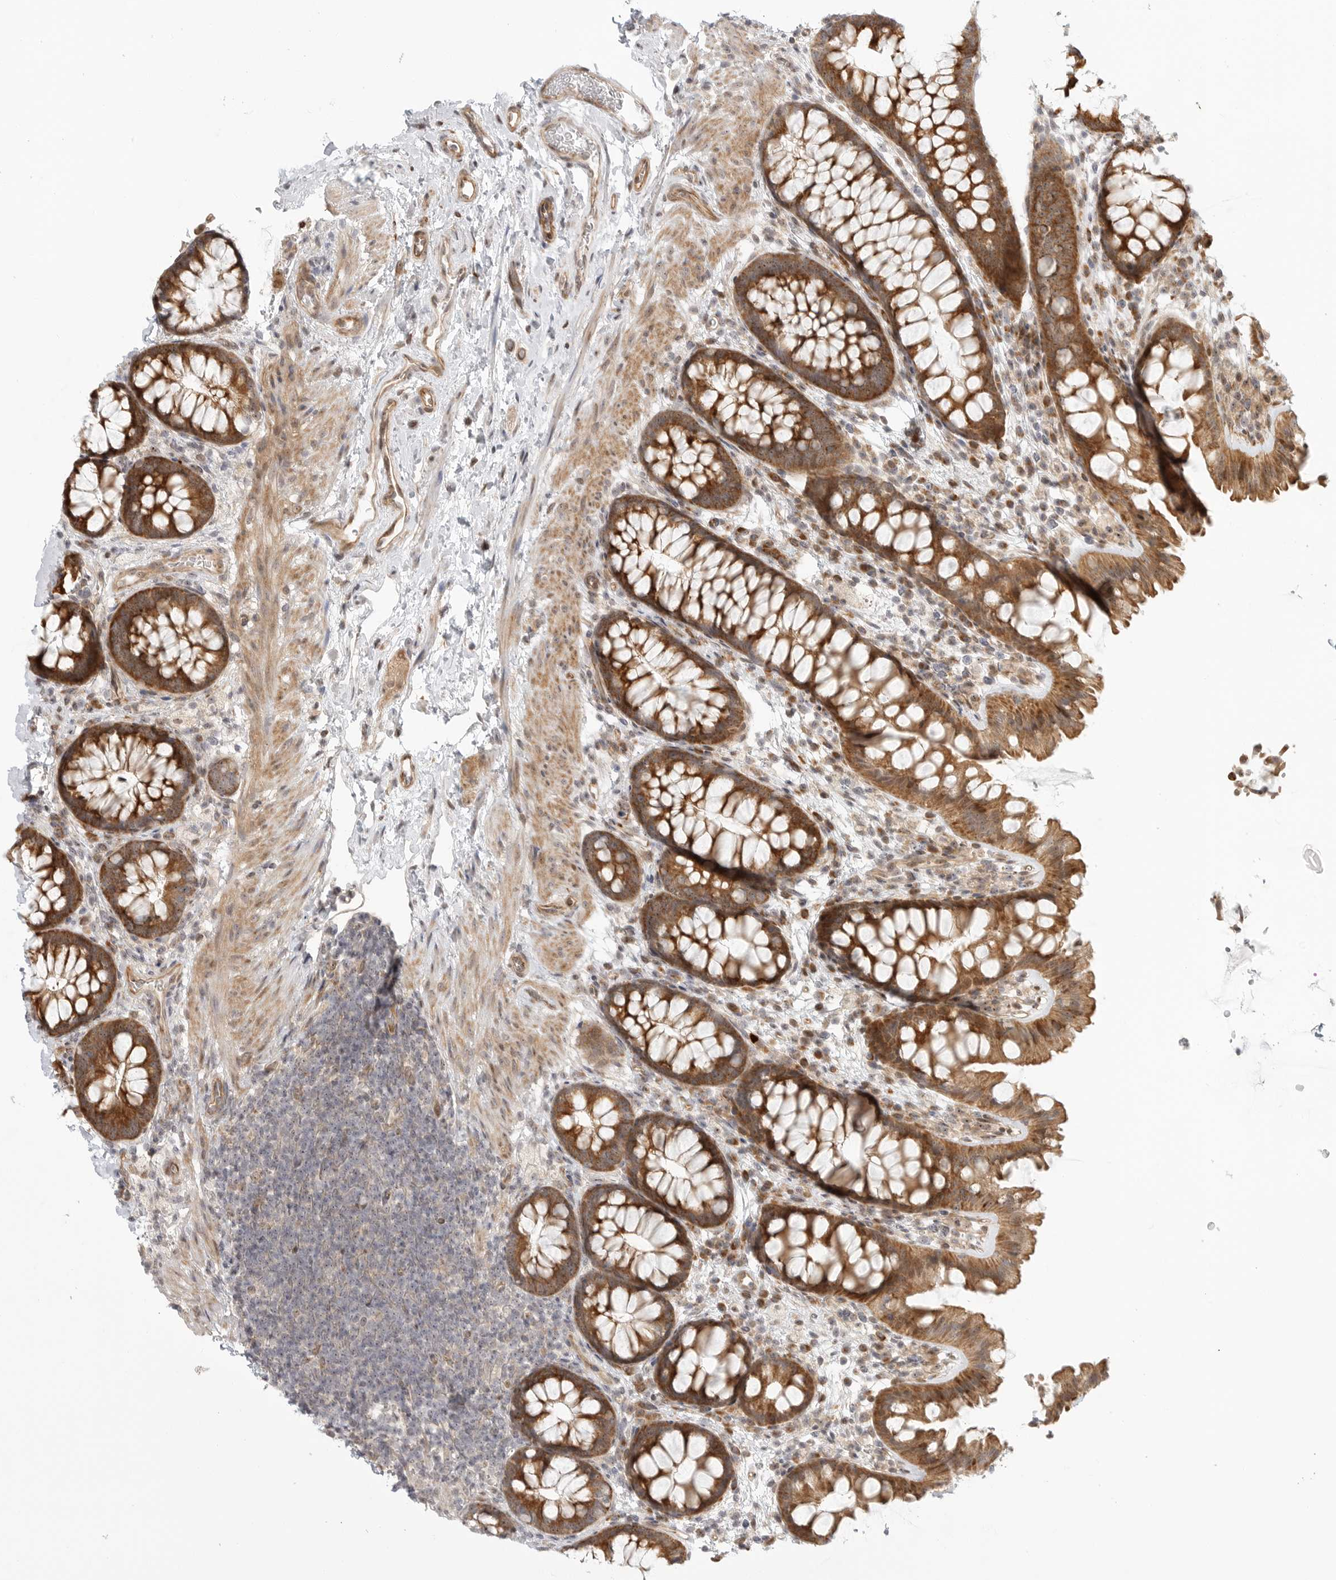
{"staining": {"intensity": "moderate", "quantity": ">75%", "location": "cytoplasmic/membranous"}, "tissue": "colon", "cell_type": "Endothelial cells", "image_type": "normal", "snomed": [{"axis": "morphology", "description": "Normal tissue, NOS"}, {"axis": "topography", "description": "Colon"}], "caption": "Colon stained with immunohistochemistry (IHC) demonstrates moderate cytoplasmic/membranous expression in approximately >75% of endothelial cells.", "gene": "DSCC1", "patient": {"sex": "female", "age": 62}}